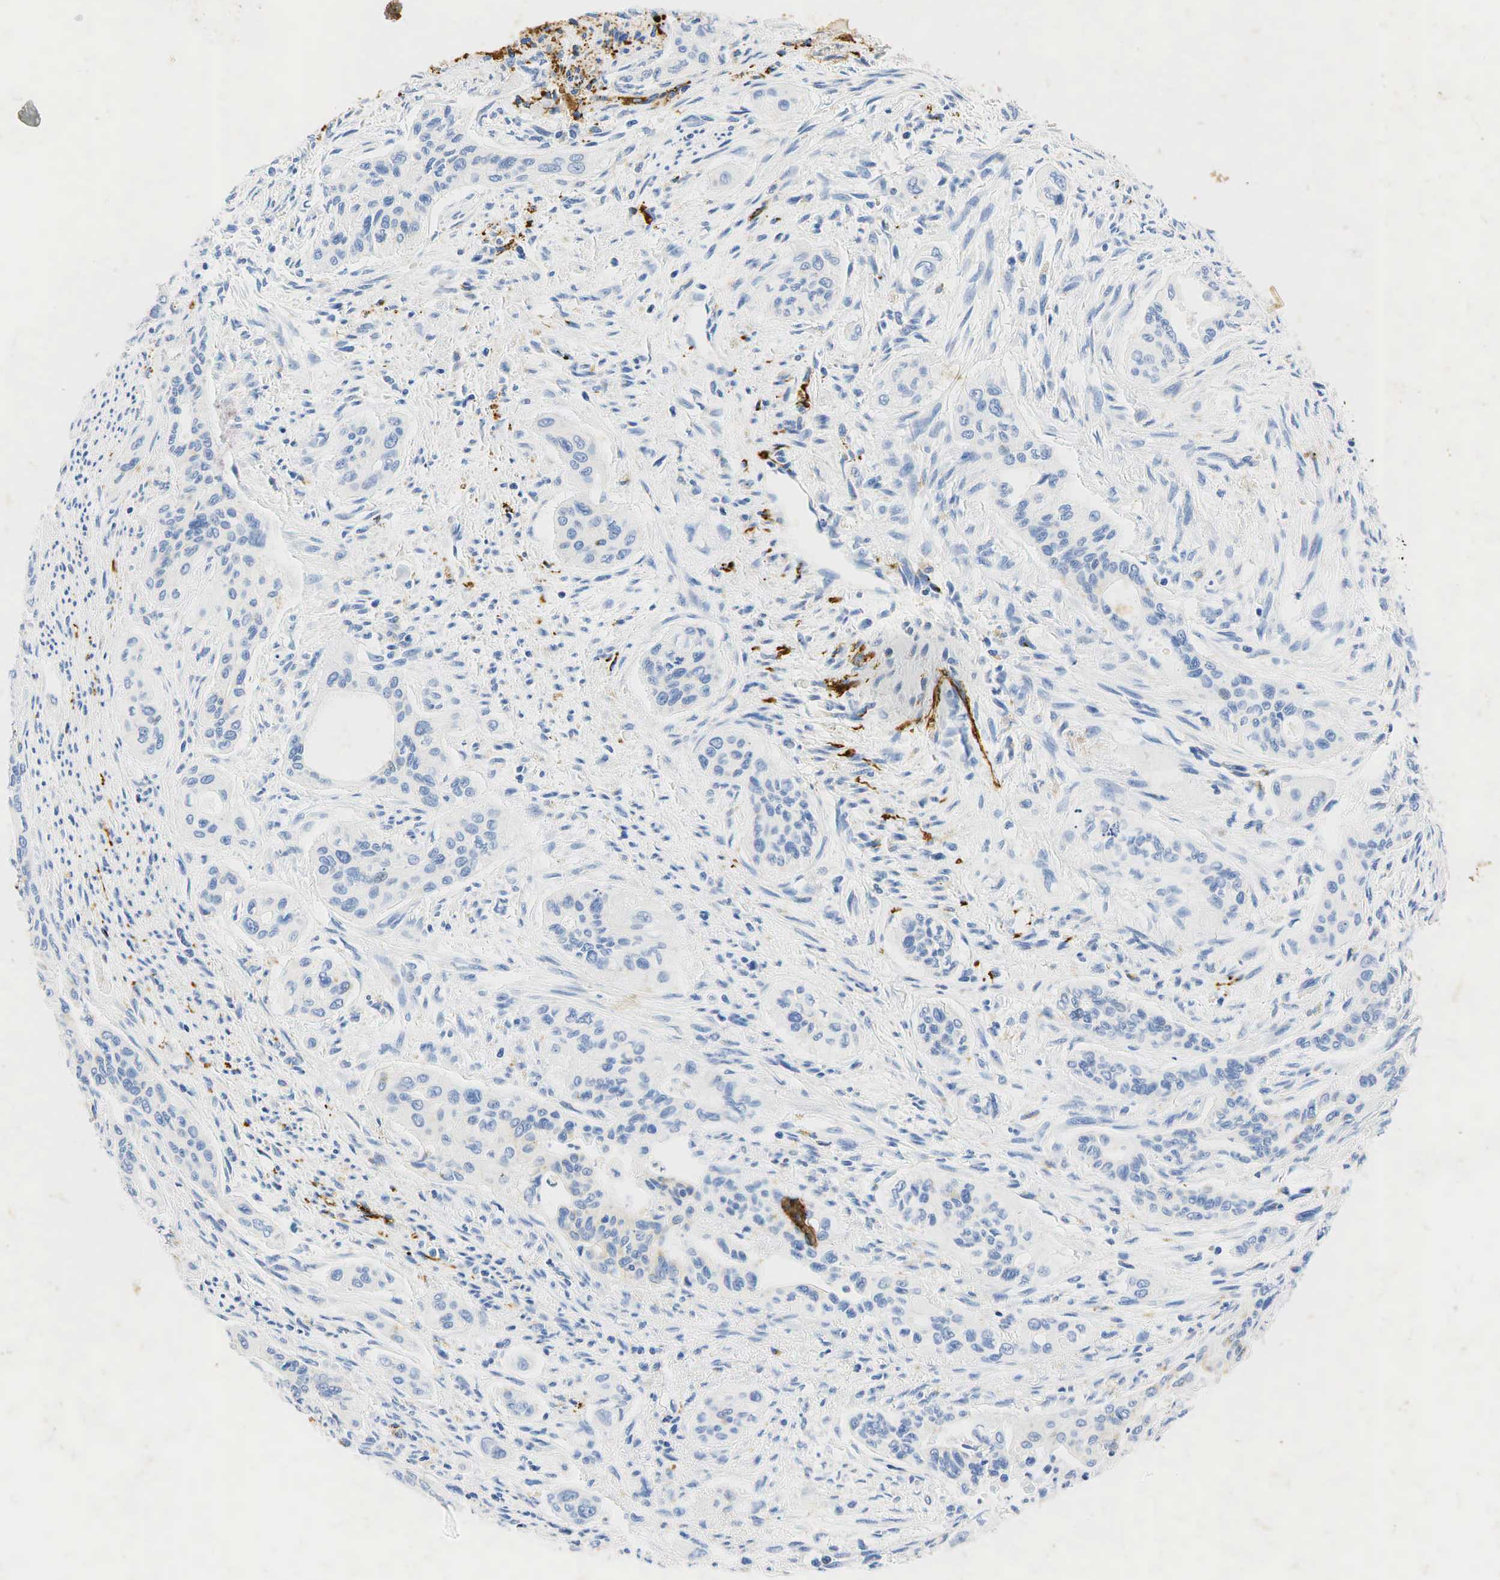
{"staining": {"intensity": "negative", "quantity": "none", "location": "none"}, "tissue": "pancreatic cancer", "cell_type": "Tumor cells", "image_type": "cancer", "snomed": [{"axis": "morphology", "description": "Adenocarcinoma, NOS"}, {"axis": "topography", "description": "Pancreas"}], "caption": "This is a photomicrograph of IHC staining of adenocarcinoma (pancreatic), which shows no expression in tumor cells. Brightfield microscopy of immunohistochemistry stained with DAB (brown) and hematoxylin (blue), captured at high magnification.", "gene": "SYP", "patient": {"sex": "male", "age": 77}}